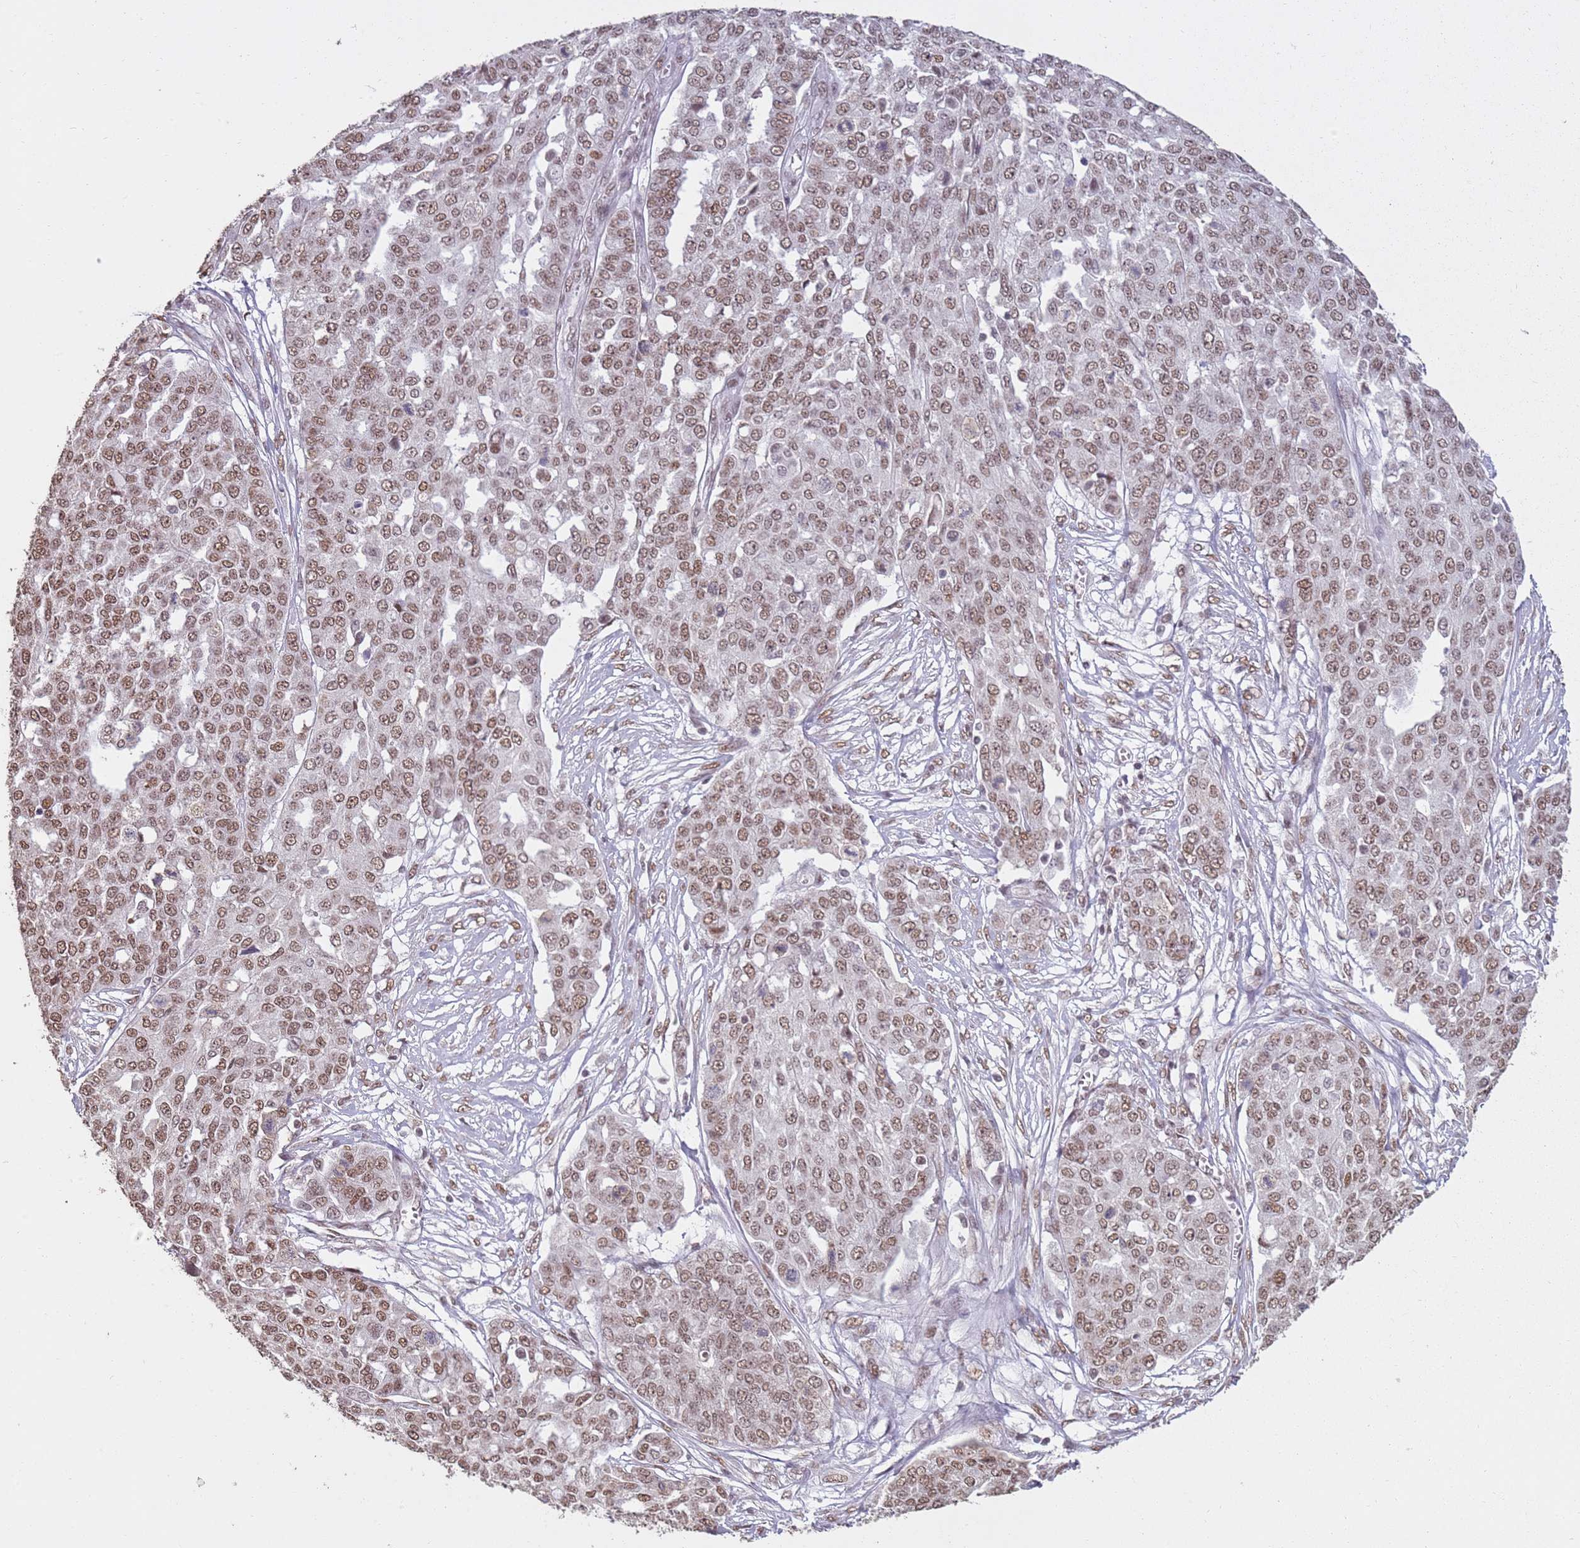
{"staining": {"intensity": "moderate", "quantity": ">75%", "location": "nuclear"}, "tissue": "ovarian cancer", "cell_type": "Tumor cells", "image_type": "cancer", "snomed": [{"axis": "morphology", "description": "Cystadenocarcinoma, serous, NOS"}, {"axis": "topography", "description": "Soft tissue"}, {"axis": "topography", "description": "Ovary"}], "caption": "High-magnification brightfield microscopy of ovarian cancer stained with DAB (brown) and counterstained with hematoxylin (blue). tumor cells exhibit moderate nuclear positivity is present in about>75% of cells. (Stains: DAB in brown, nuclei in blue, Microscopy: brightfield microscopy at high magnification).", "gene": "ARL14EP", "patient": {"sex": "female", "age": 57}}